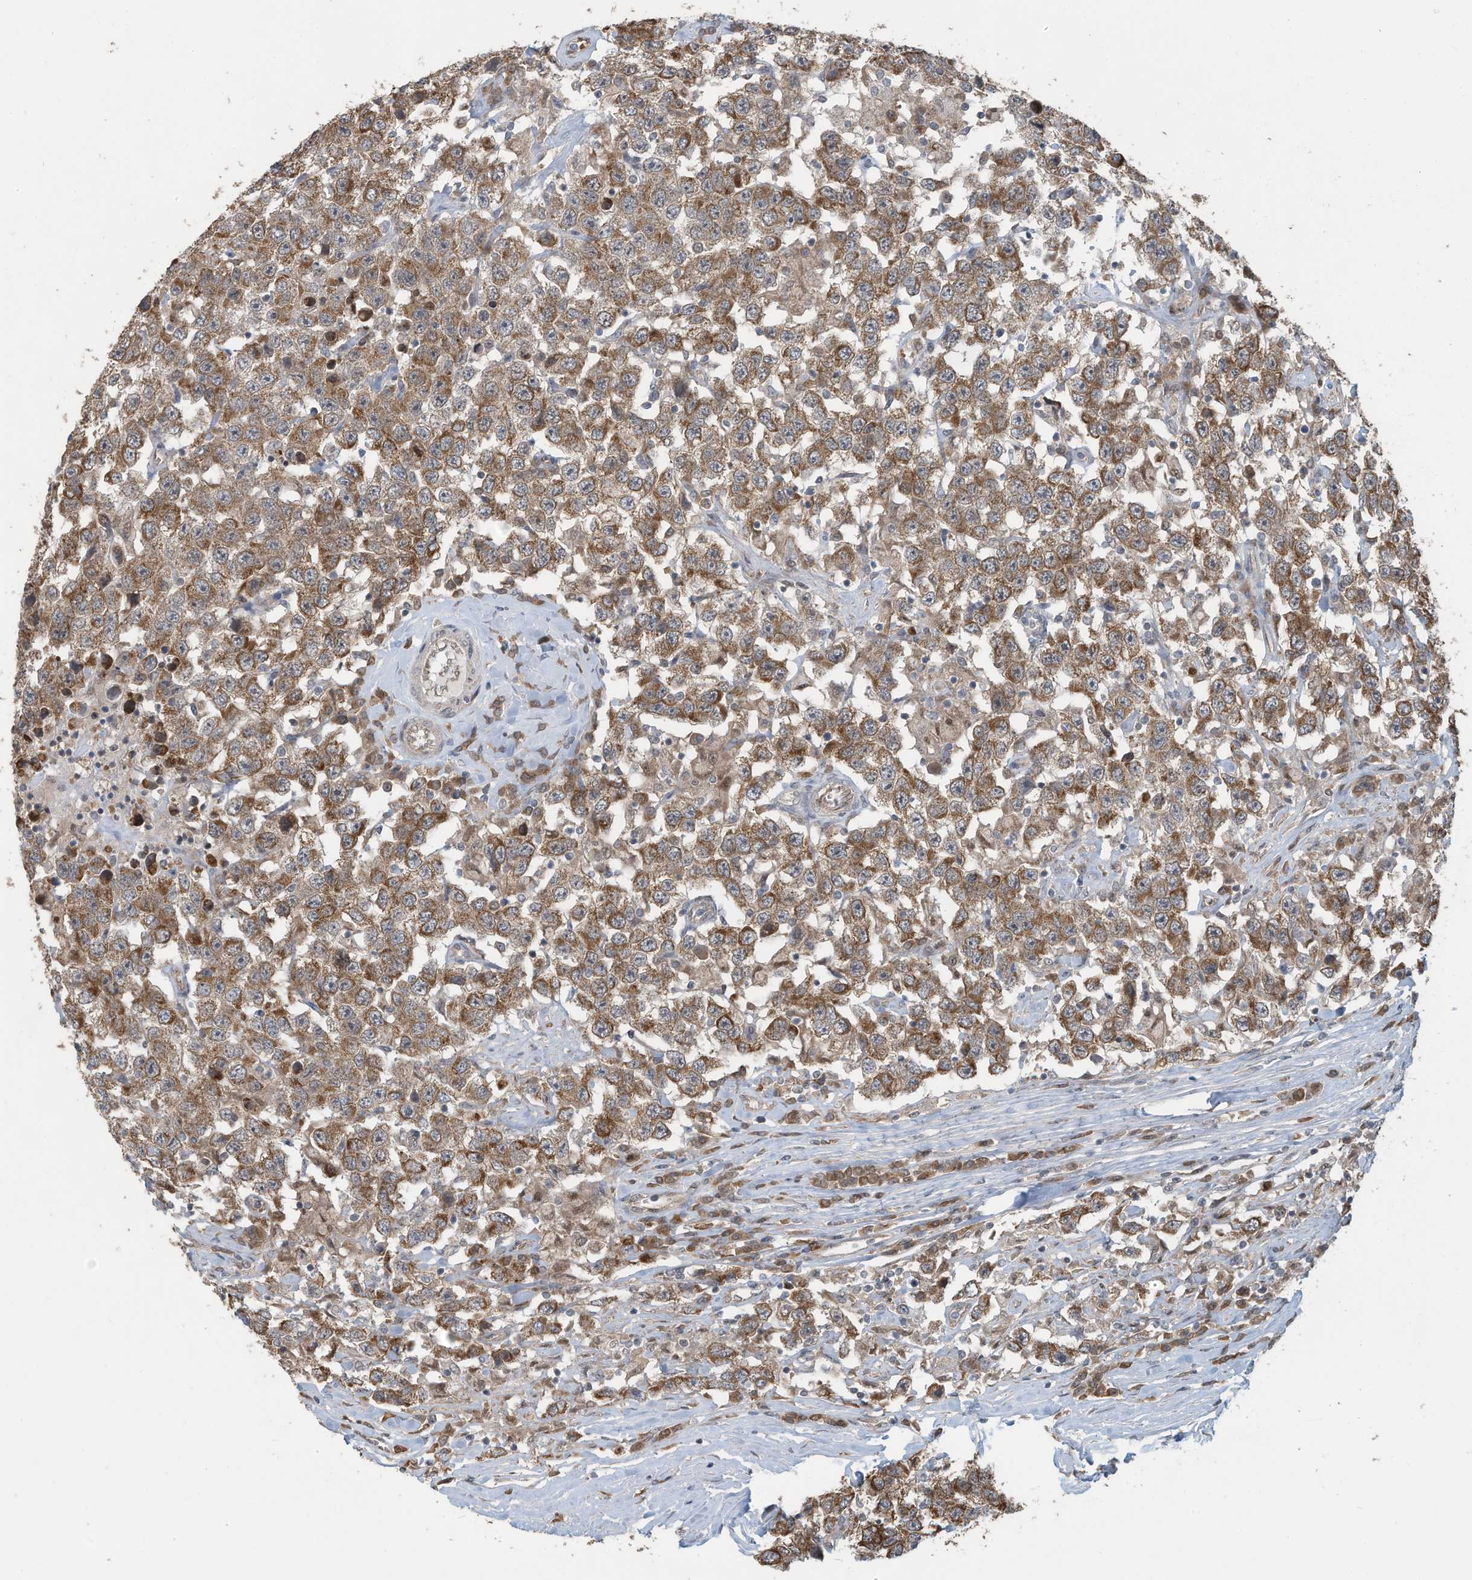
{"staining": {"intensity": "moderate", "quantity": ">75%", "location": "cytoplasmic/membranous"}, "tissue": "testis cancer", "cell_type": "Tumor cells", "image_type": "cancer", "snomed": [{"axis": "morphology", "description": "Seminoma, NOS"}, {"axis": "topography", "description": "Testis"}], "caption": "Immunohistochemistry (IHC) histopathology image of human testis cancer stained for a protein (brown), which reveals medium levels of moderate cytoplasmic/membranous expression in about >75% of tumor cells.", "gene": "ERI2", "patient": {"sex": "male", "age": 41}}